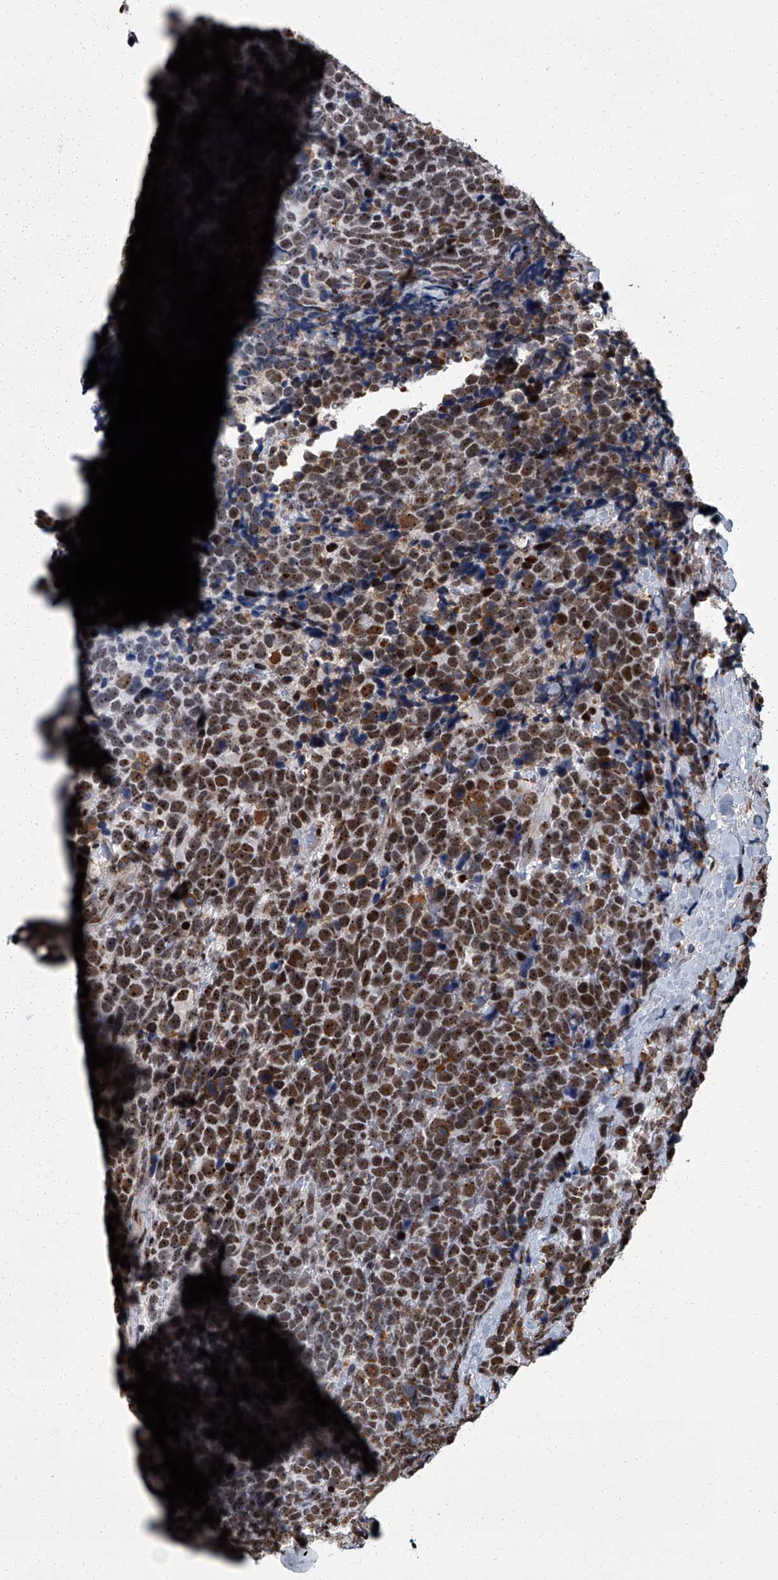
{"staining": {"intensity": "strong", "quantity": "25%-75%", "location": "nuclear"}, "tissue": "urothelial cancer", "cell_type": "Tumor cells", "image_type": "cancer", "snomed": [{"axis": "morphology", "description": "Urothelial carcinoma, High grade"}, {"axis": "topography", "description": "Urinary bladder"}], "caption": "Immunohistochemistry micrograph of neoplastic tissue: human urothelial carcinoma (high-grade) stained using immunohistochemistry demonstrates high levels of strong protein expression localized specifically in the nuclear of tumor cells, appearing as a nuclear brown color.", "gene": "ZNF518B", "patient": {"sex": "female", "age": 82}}